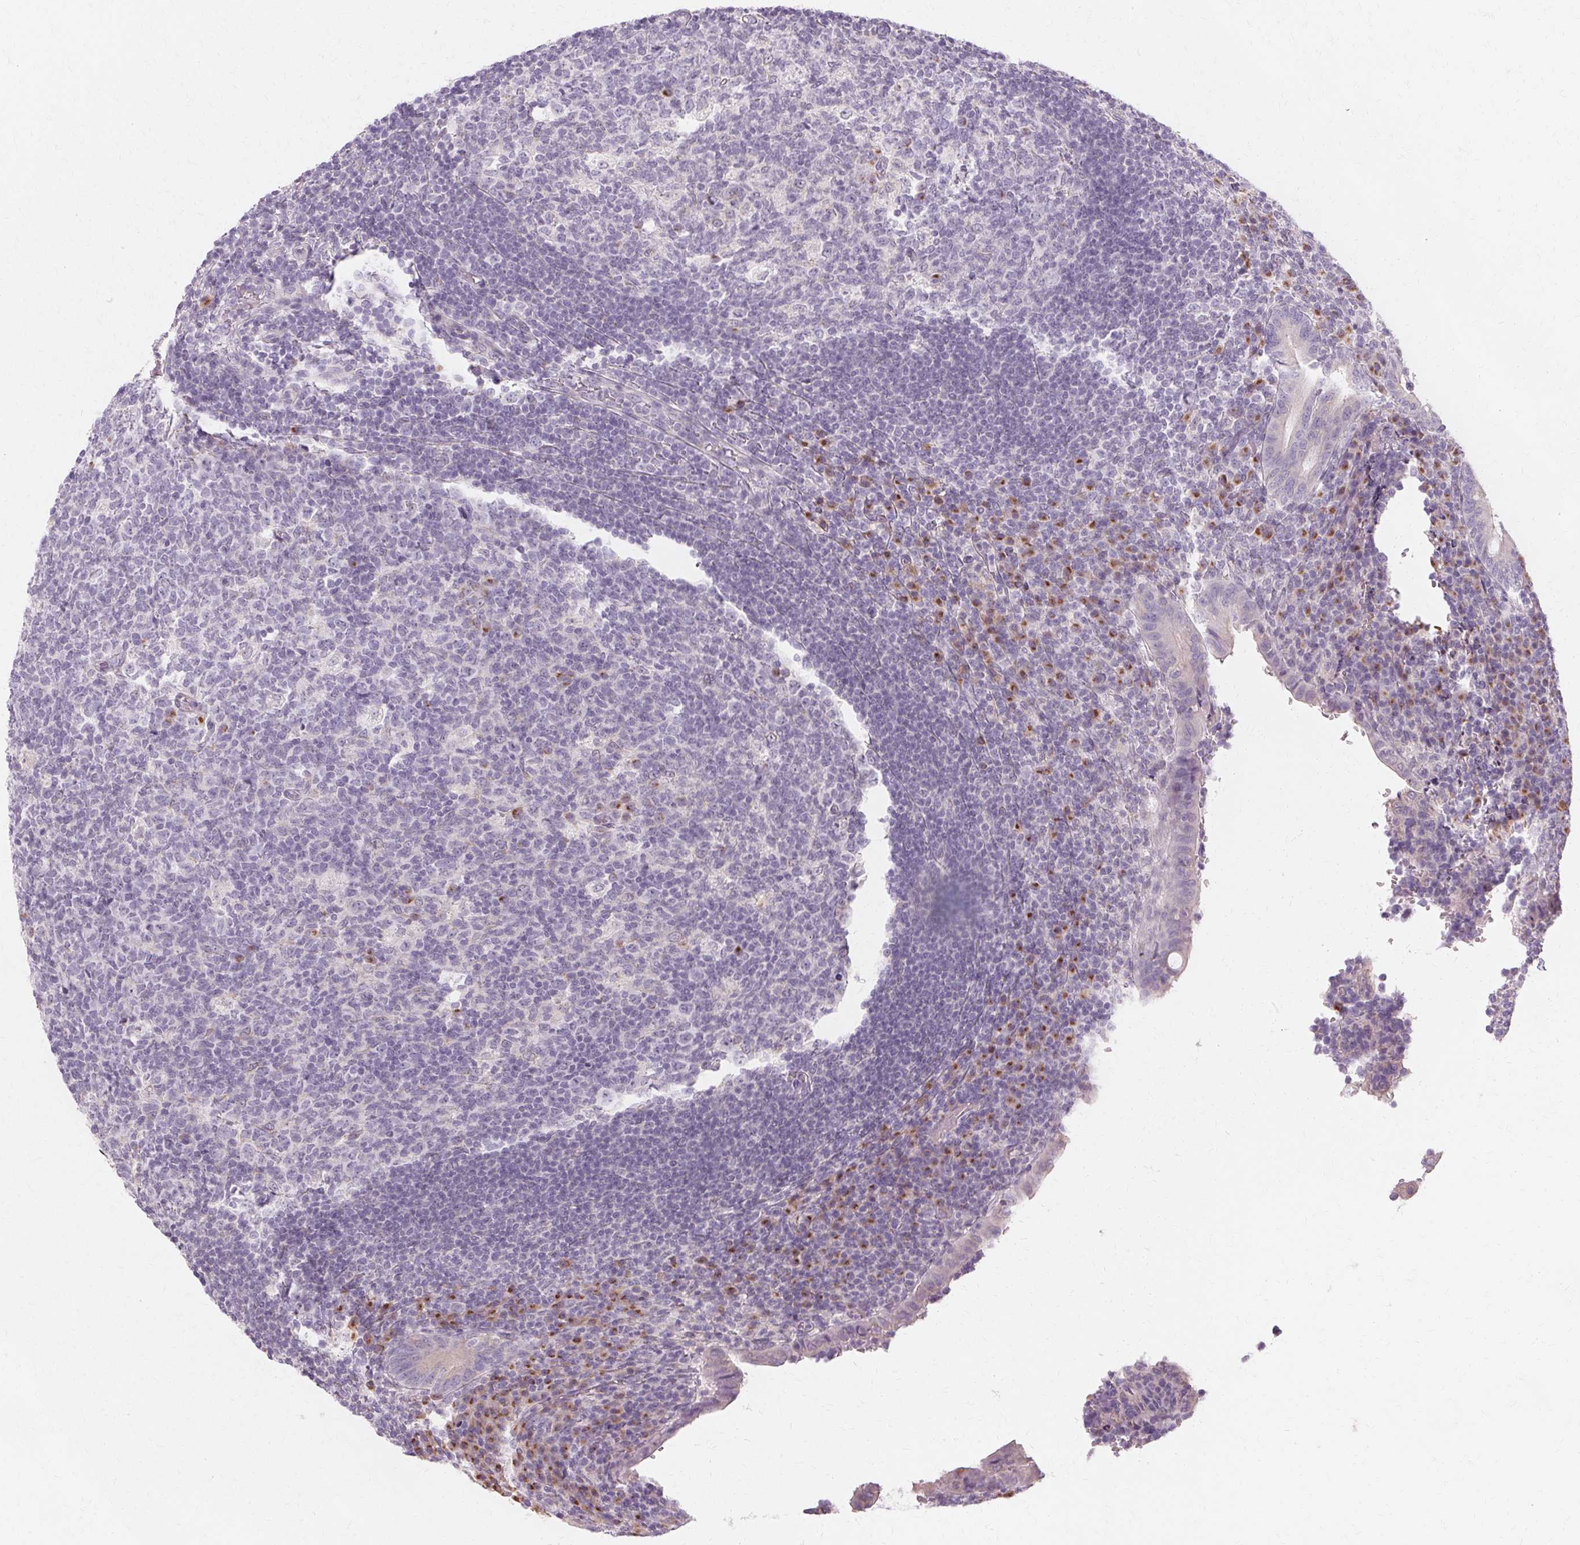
{"staining": {"intensity": "negative", "quantity": "none", "location": "none"}, "tissue": "appendix", "cell_type": "Glandular cells", "image_type": "normal", "snomed": [{"axis": "morphology", "description": "Normal tissue, NOS"}, {"axis": "topography", "description": "Appendix"}], "caption": "Human appendix stained for a protein using immunohistochemistry demonstrates no expression in glandular cells.", "gene": "FCRL3", "patient": {"sex": "male", "age": 18}}